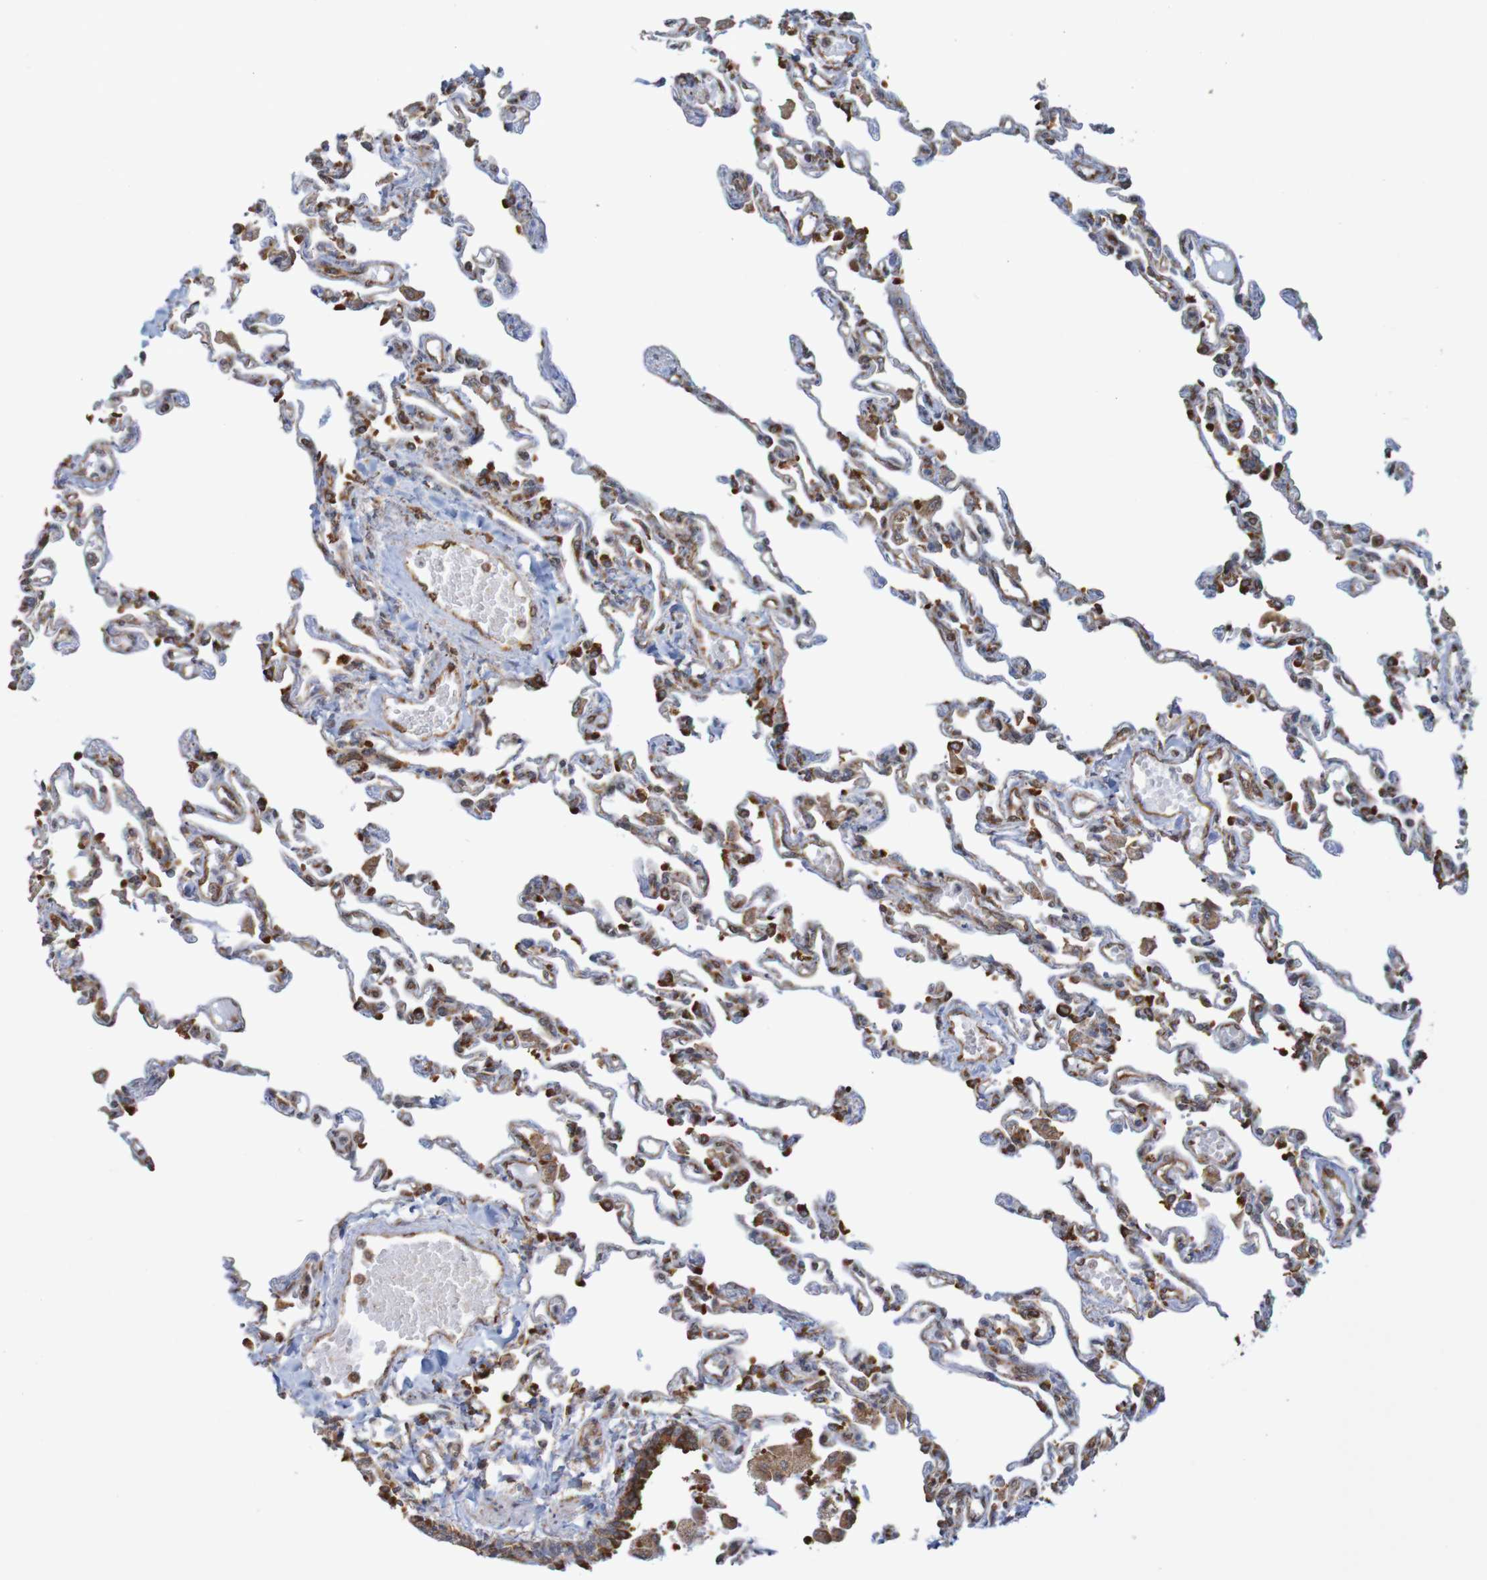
{"staining": {"intensity": "moderate", "quantity": ">75%", "location": "cytoplasmic/membranous"}, "tissue": "lung", "cell_type": "Alveolar cells", "image_type": "normal", "snomed": [{"axis": "morphology", "description": "Normal tissue, NOS"}, {"axis": "topography", "description": "Lung"}], "caption": "Unremarkable lung shows moderate cytoplasmic/membranous positivity in about >75% of alveolar cells The protein is shown in brown color, while the nuclei are stained blue..", "gene": "PDIA3", "patient": {"sex": "male", "age": 21}}